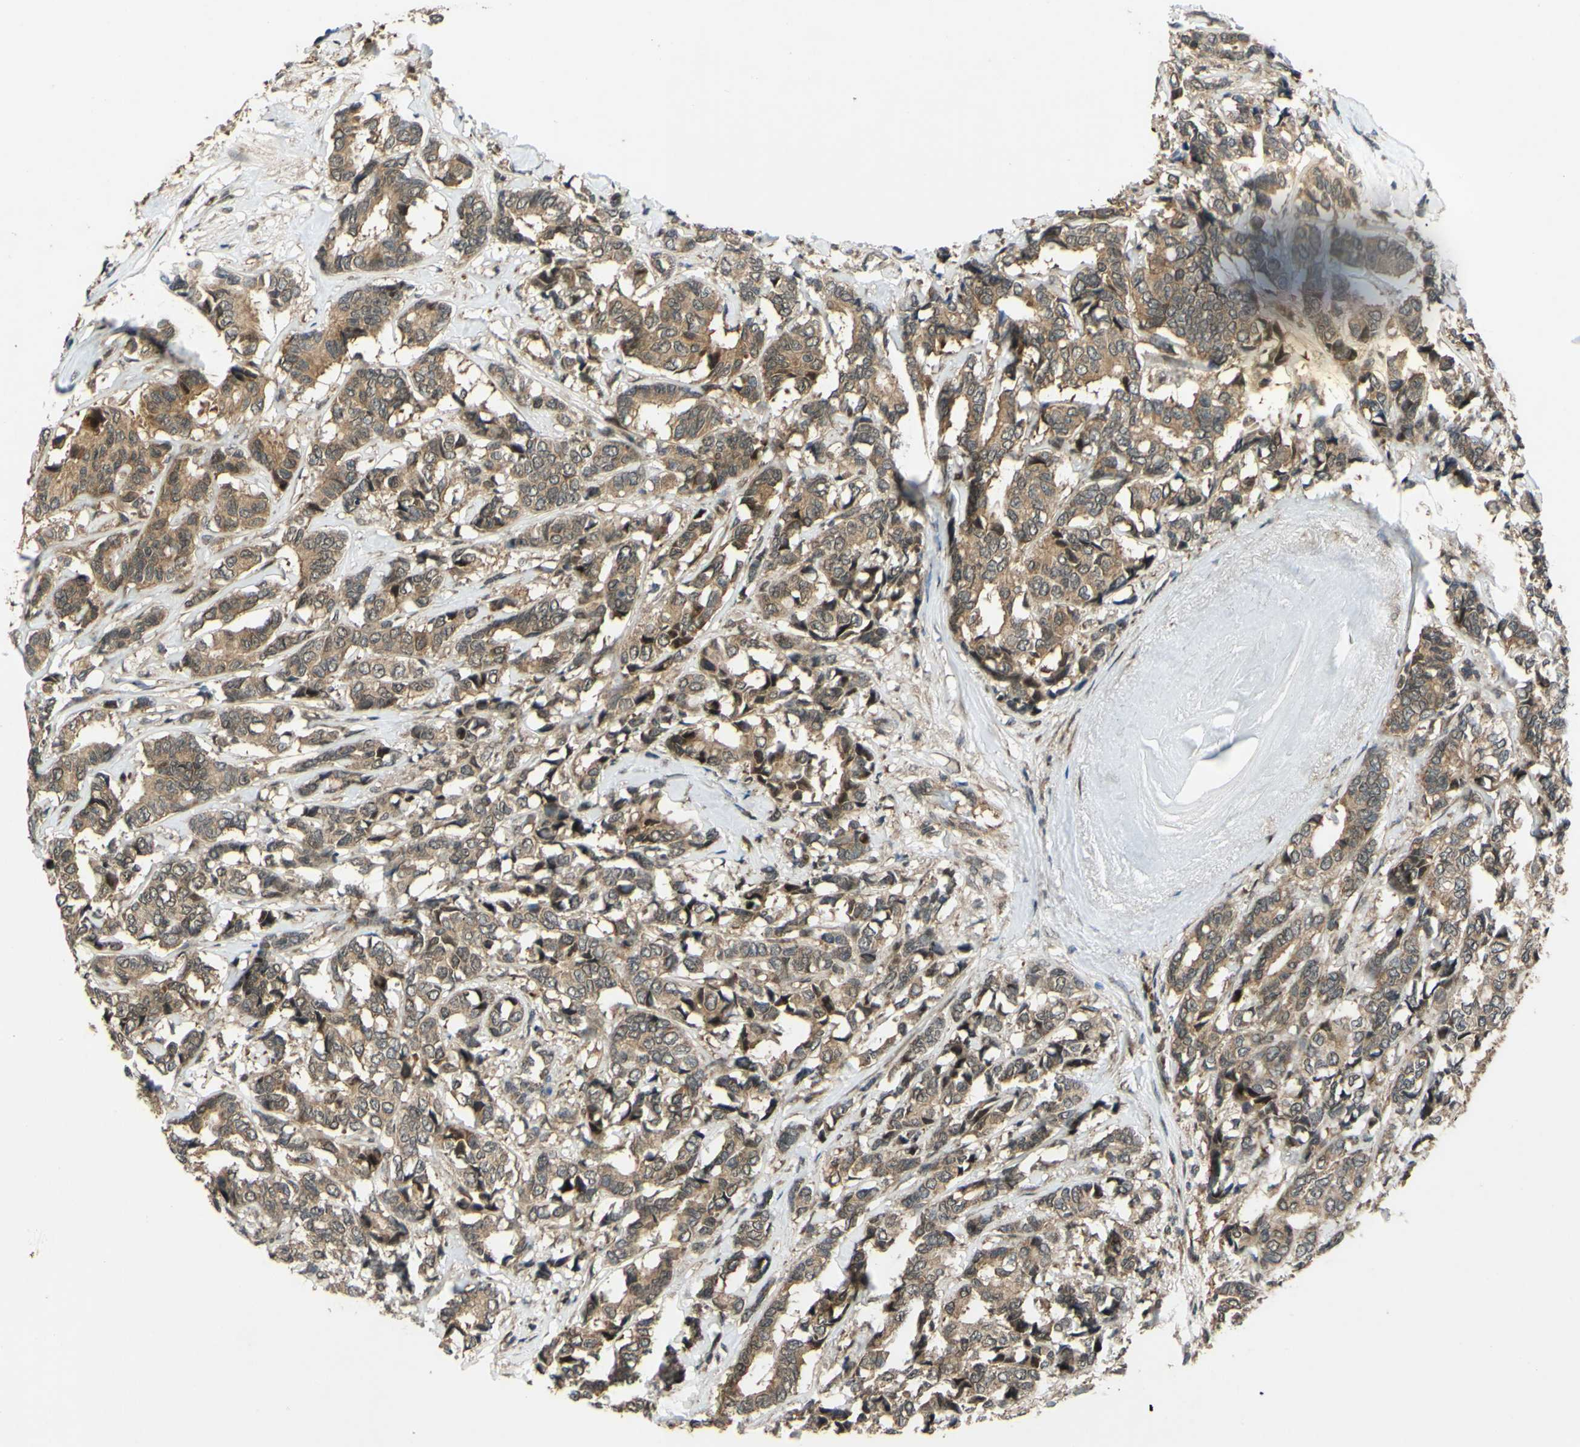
{"staining": {"intensity": "moderate", "quantity": ">75%", "location": "cytoplasmic/membranous"}, "tissue": "breast cancer", "cell_type": "Tumor cells", "image_type": "cancer", "snomed": [{"axis": "morphology", "description": "Duct carcinoma"}, {"axis": "topography", "description": "Breast"}], "caption": "An immunohistochemistry (IHC) micrograph of neoplastic tissue is shown. Protein staining in brown shows moderate cytoplasmic/membranous positivity in breast cancer (invasive ductal carcinoma) within tumor cells.", "gene": "ABCC8", "patient": {"sex": "female", "age": 87}}